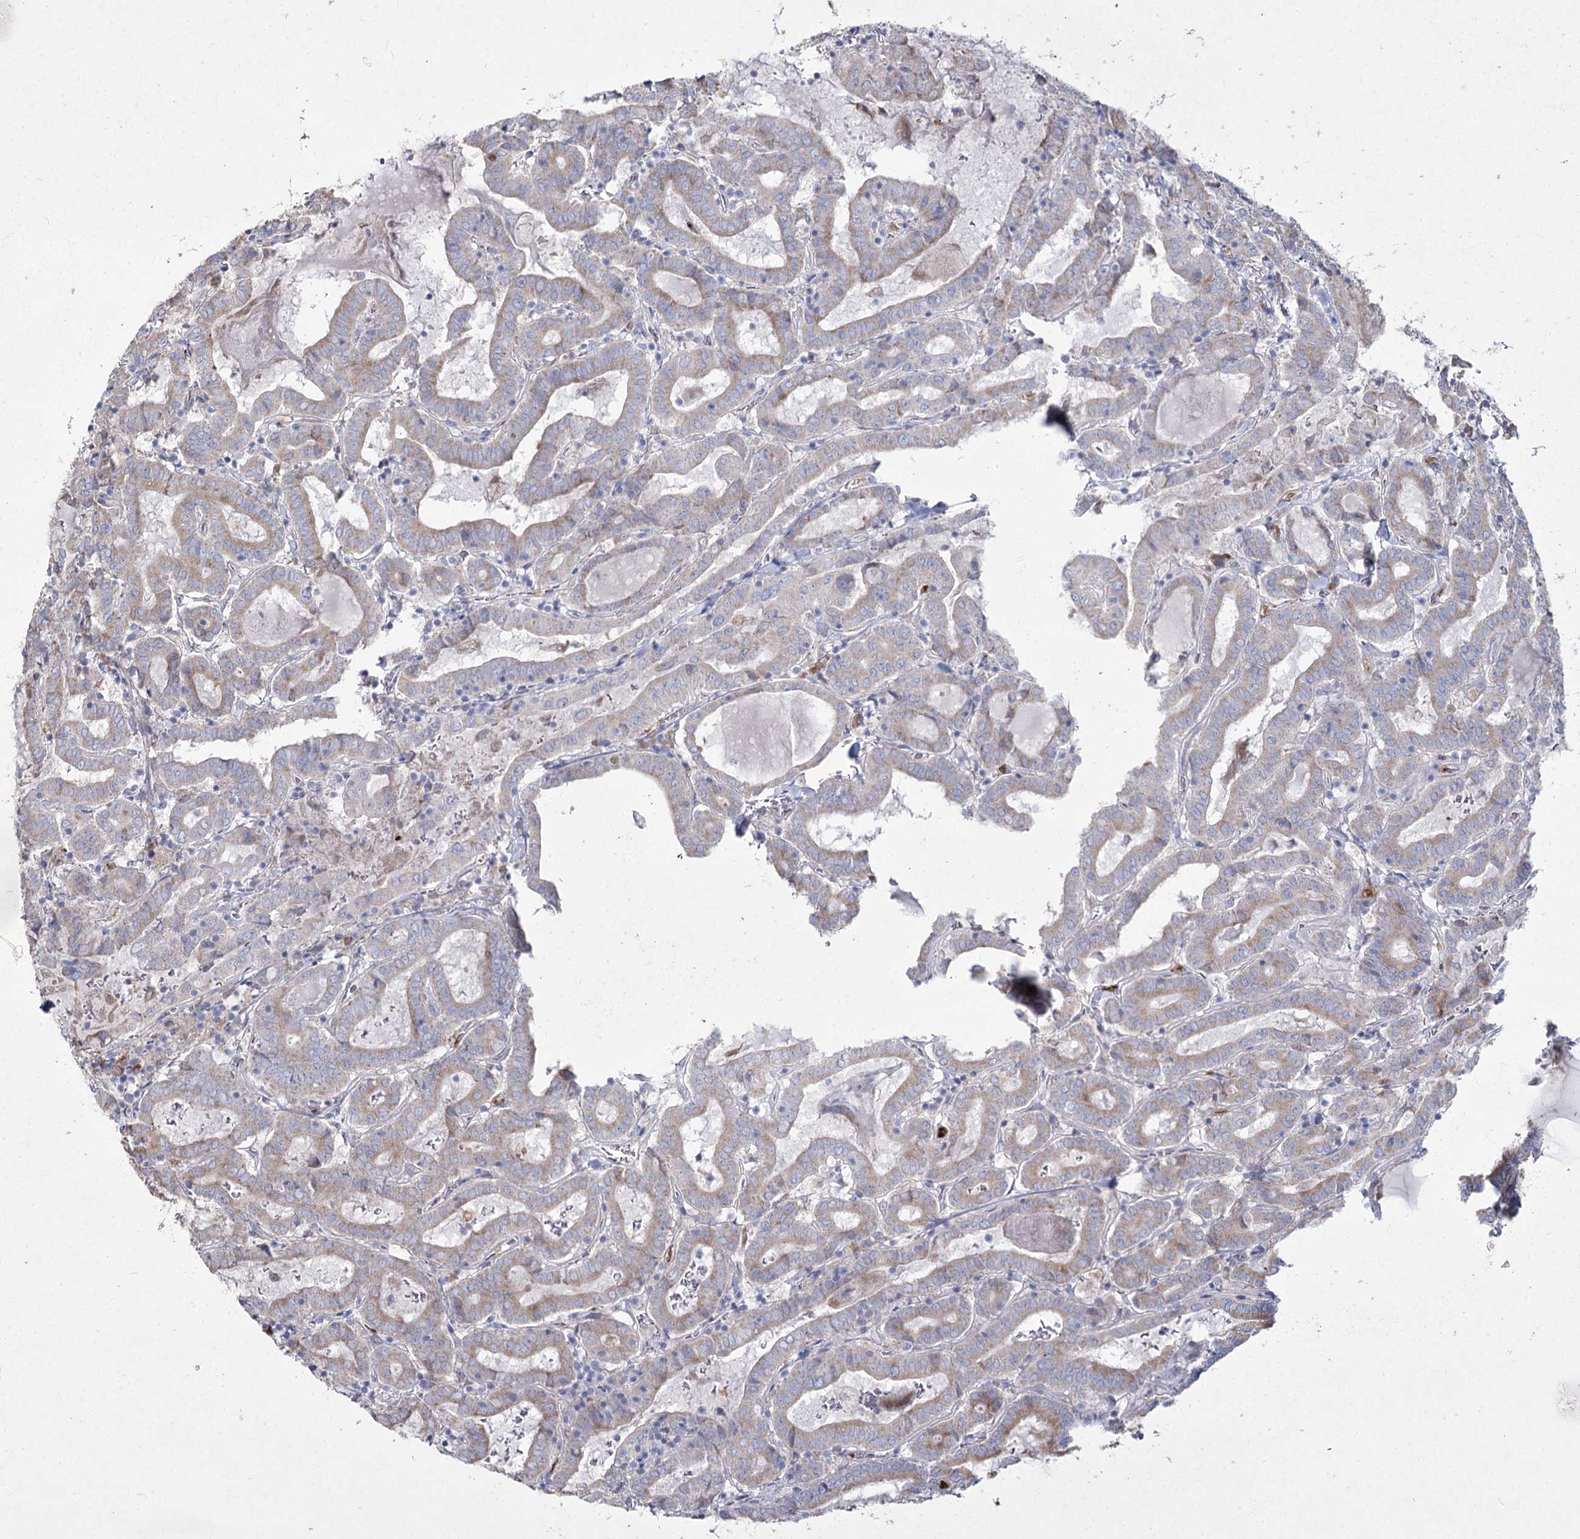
{"staining": {"intensity": "weak", "quantity": "25%-75%", "location": "cytoplasmic/membranous"}, "tissue": "thyroid cancer", "cell_type": "Tumor cells", "image_type": "cancer", "snomed": [{"axis": "morphology", "description": "Papillary adenocarcinoma, NOS"}, {"axis": "topography", "description": "Thyroid gland"}], "caption": "A histopathology image of human papillary adenocarcinoma (thyroid) stained for a protein reveals weak cytoplasmic/membranous brown staining in tumor cells.", "gene": "NIPAL4", "patient": {"sex": "female", "age": 72}}